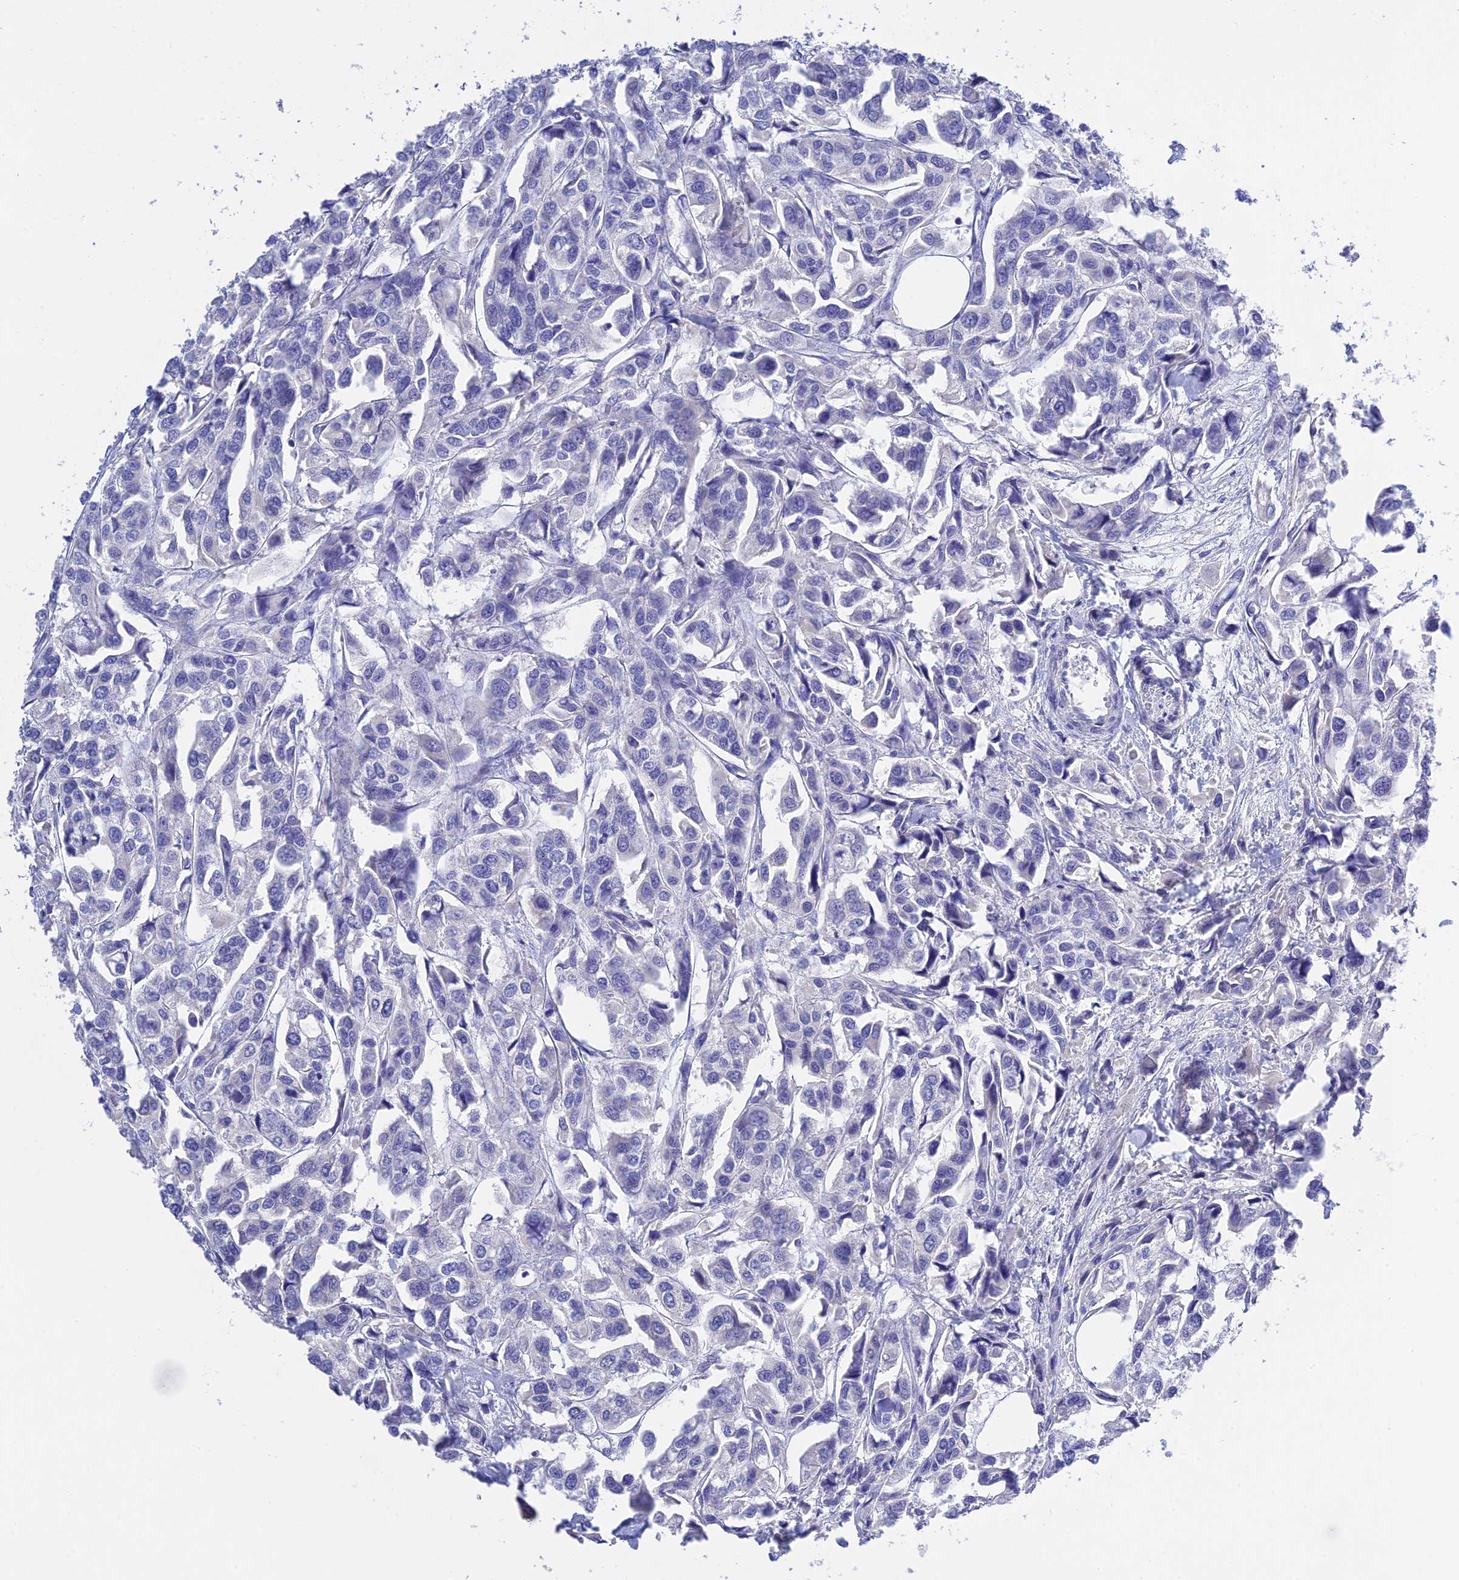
{"staining": {"intensity": "negative", "quantity": "none", "location": "none"}, "tissue": "urothelial cancer", "cell_type": "Tumor cells", "image_type": "cancer", "snomed": [{"axis": "morphology", "description": "Urothelial carcinoma, High grade"}, {"axis": "topography", "description": "Urinary bladder"}], "caption": "The micrograph exhibits no significant staining in tumor cells of urothelial cancer.", "gene": "MS4A5", "patient": {"sex": "male", "age": 67}}